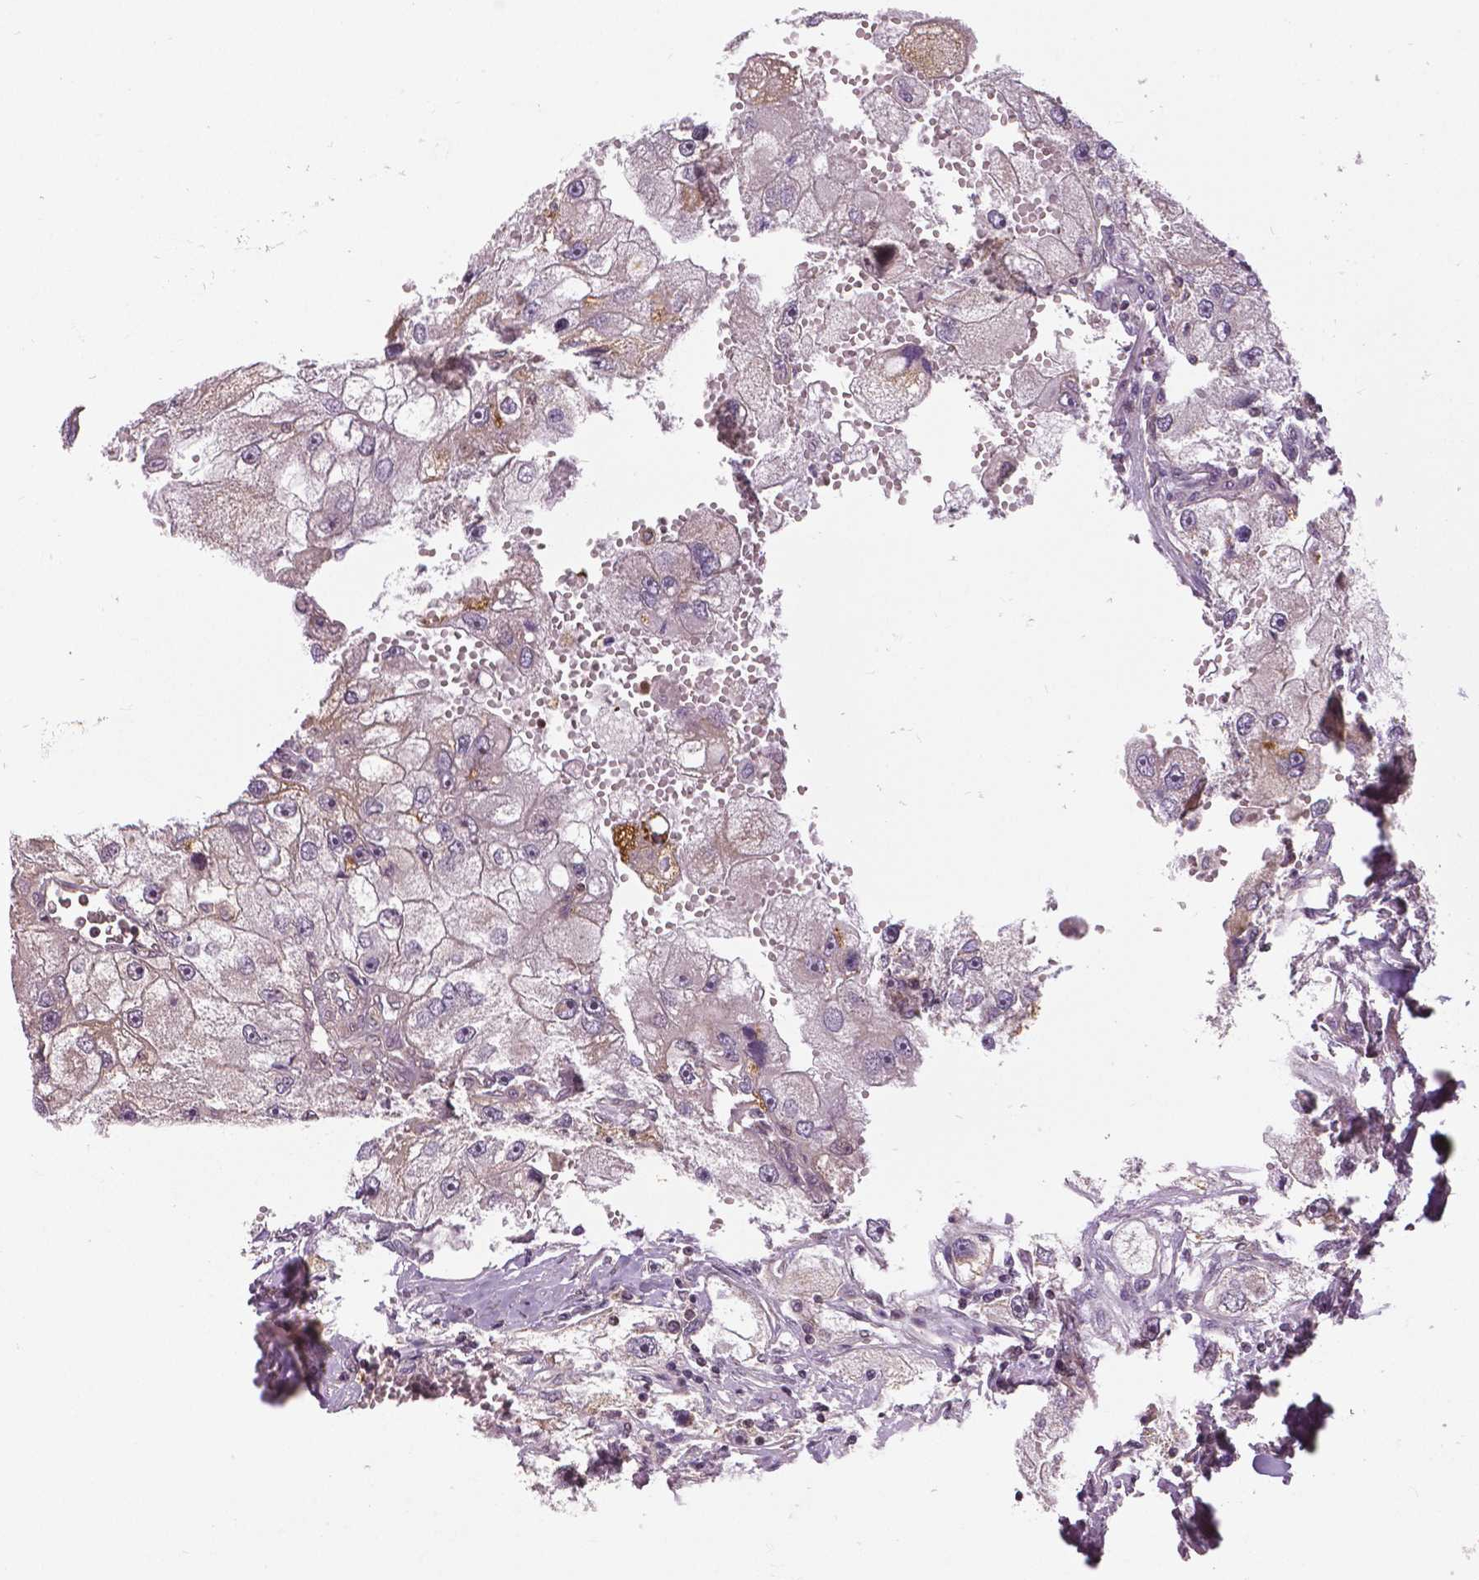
{"staining": {"intensity": "negative", "quantity": "none", "location": "none"}, "tissue": "renal cancer", "cell_type": "Tumor cells", "image_type": "cancer", "snomed": [{"axis": "morphology", "description": "Adenocarcinoma, NOS"}, {"axis": "topography", "description": "Kidney"}], "caption": "Adenocarcinoma (renal) was stained to show a protein in brown. There is no significant staining in tumor cells. (Stains: DAB IHC with hematoxylin counter stain, Microscopy: brightfield microscopy at high magnification).", "gene": "ANXA13", "patient": {"sex": "male", "age": 63}}